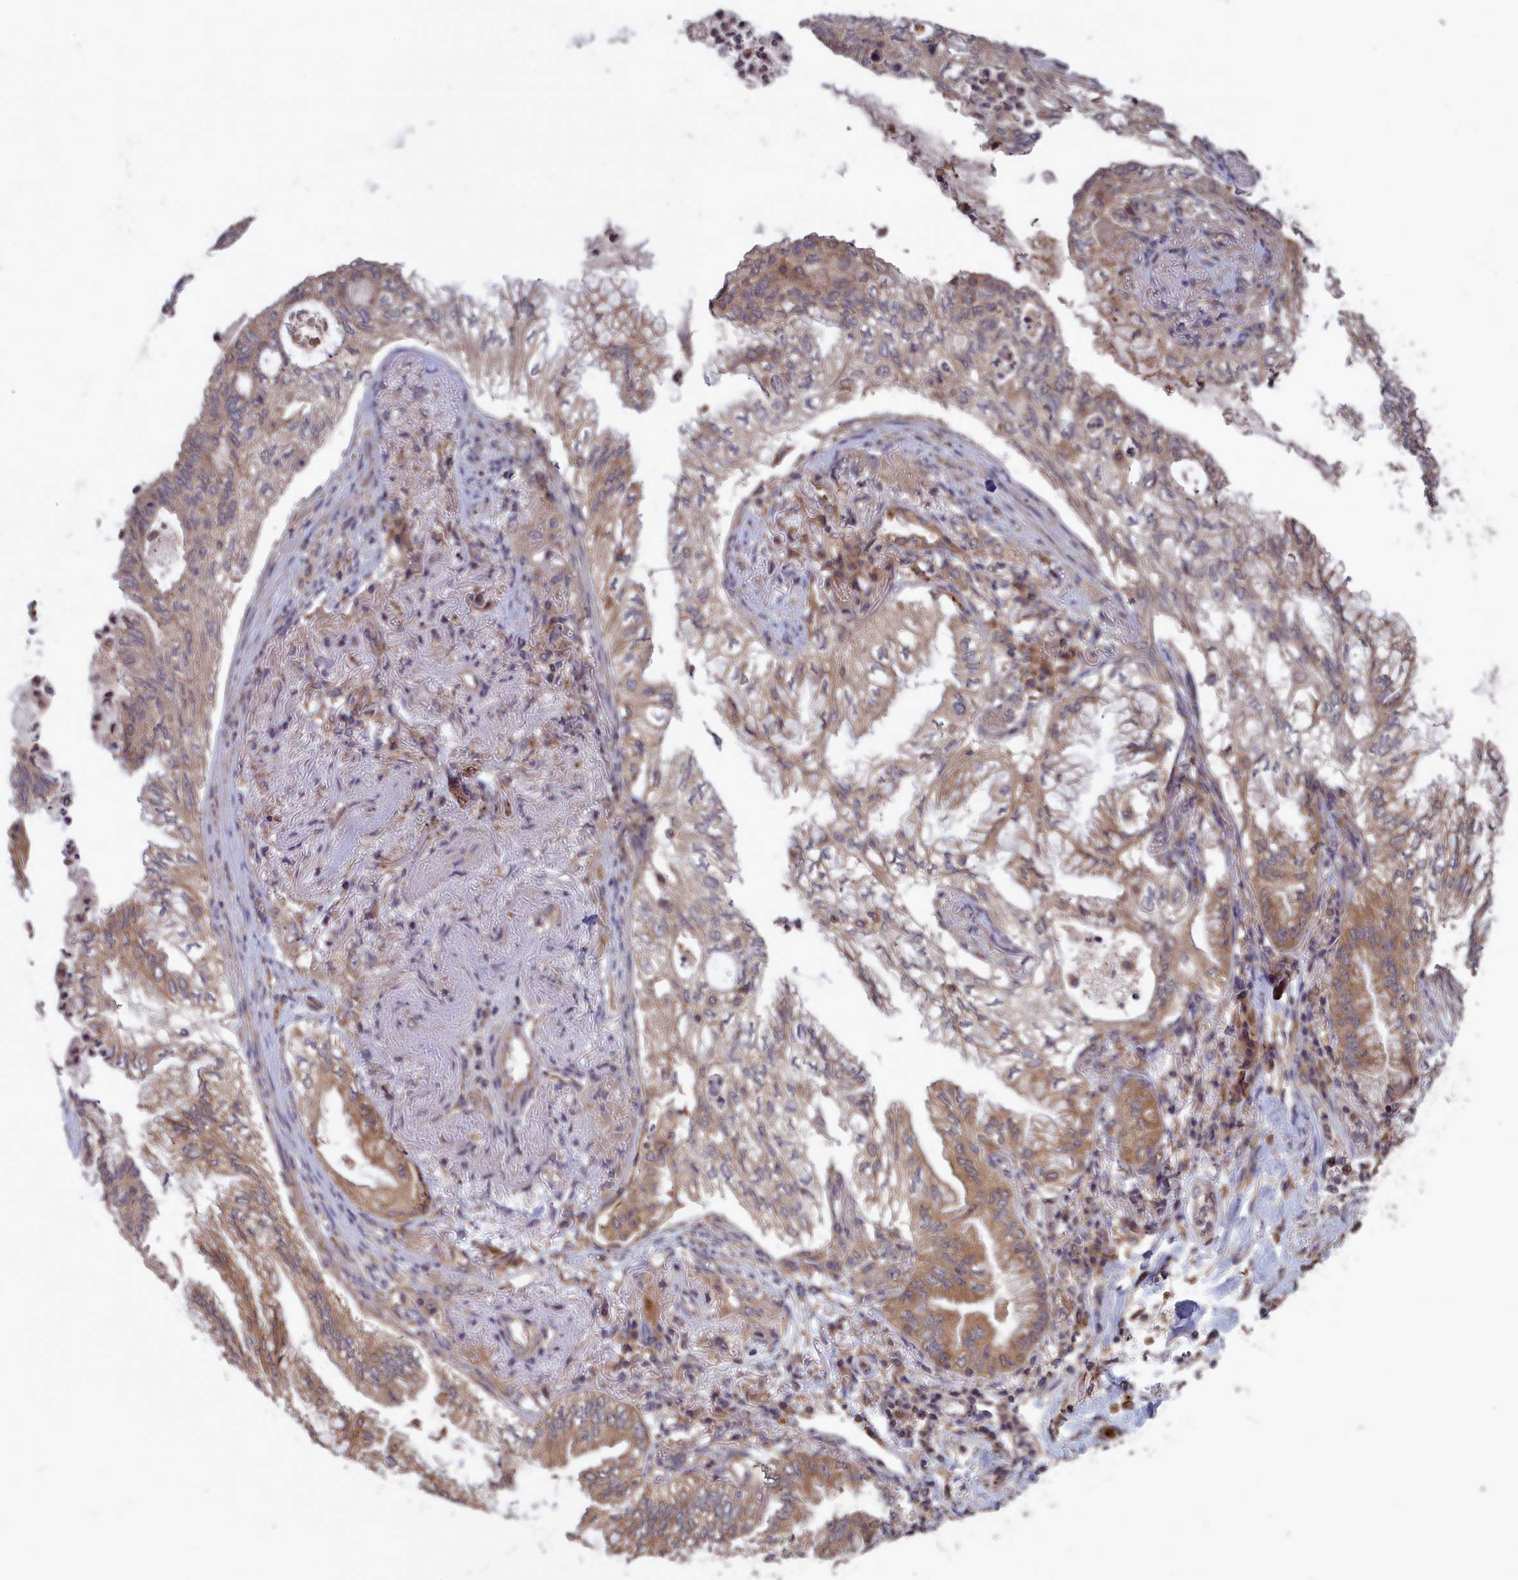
{"staining": {"intensity": "moderate", "quantity": "25%-75%", "location": "cytoplasmic/membranous"}, "tissue": "lung cancer", "cell_type": "Tumor cells", "image_type": "cancer", "snomed": [{"axis": "morphology", "description": "Adenocarcinoma, NOS"}, {"axis": "topography", "description": "Lung"}], "caption": "Immunohistochemistry of human lung adenocarcinoma demonstrates medium levels of moderate cytoplasmic/membranous staining in approximately 25%-75% of tumor cells.", "gene": "CACTIN", "patient": {"sex": "female", "age": 70}}